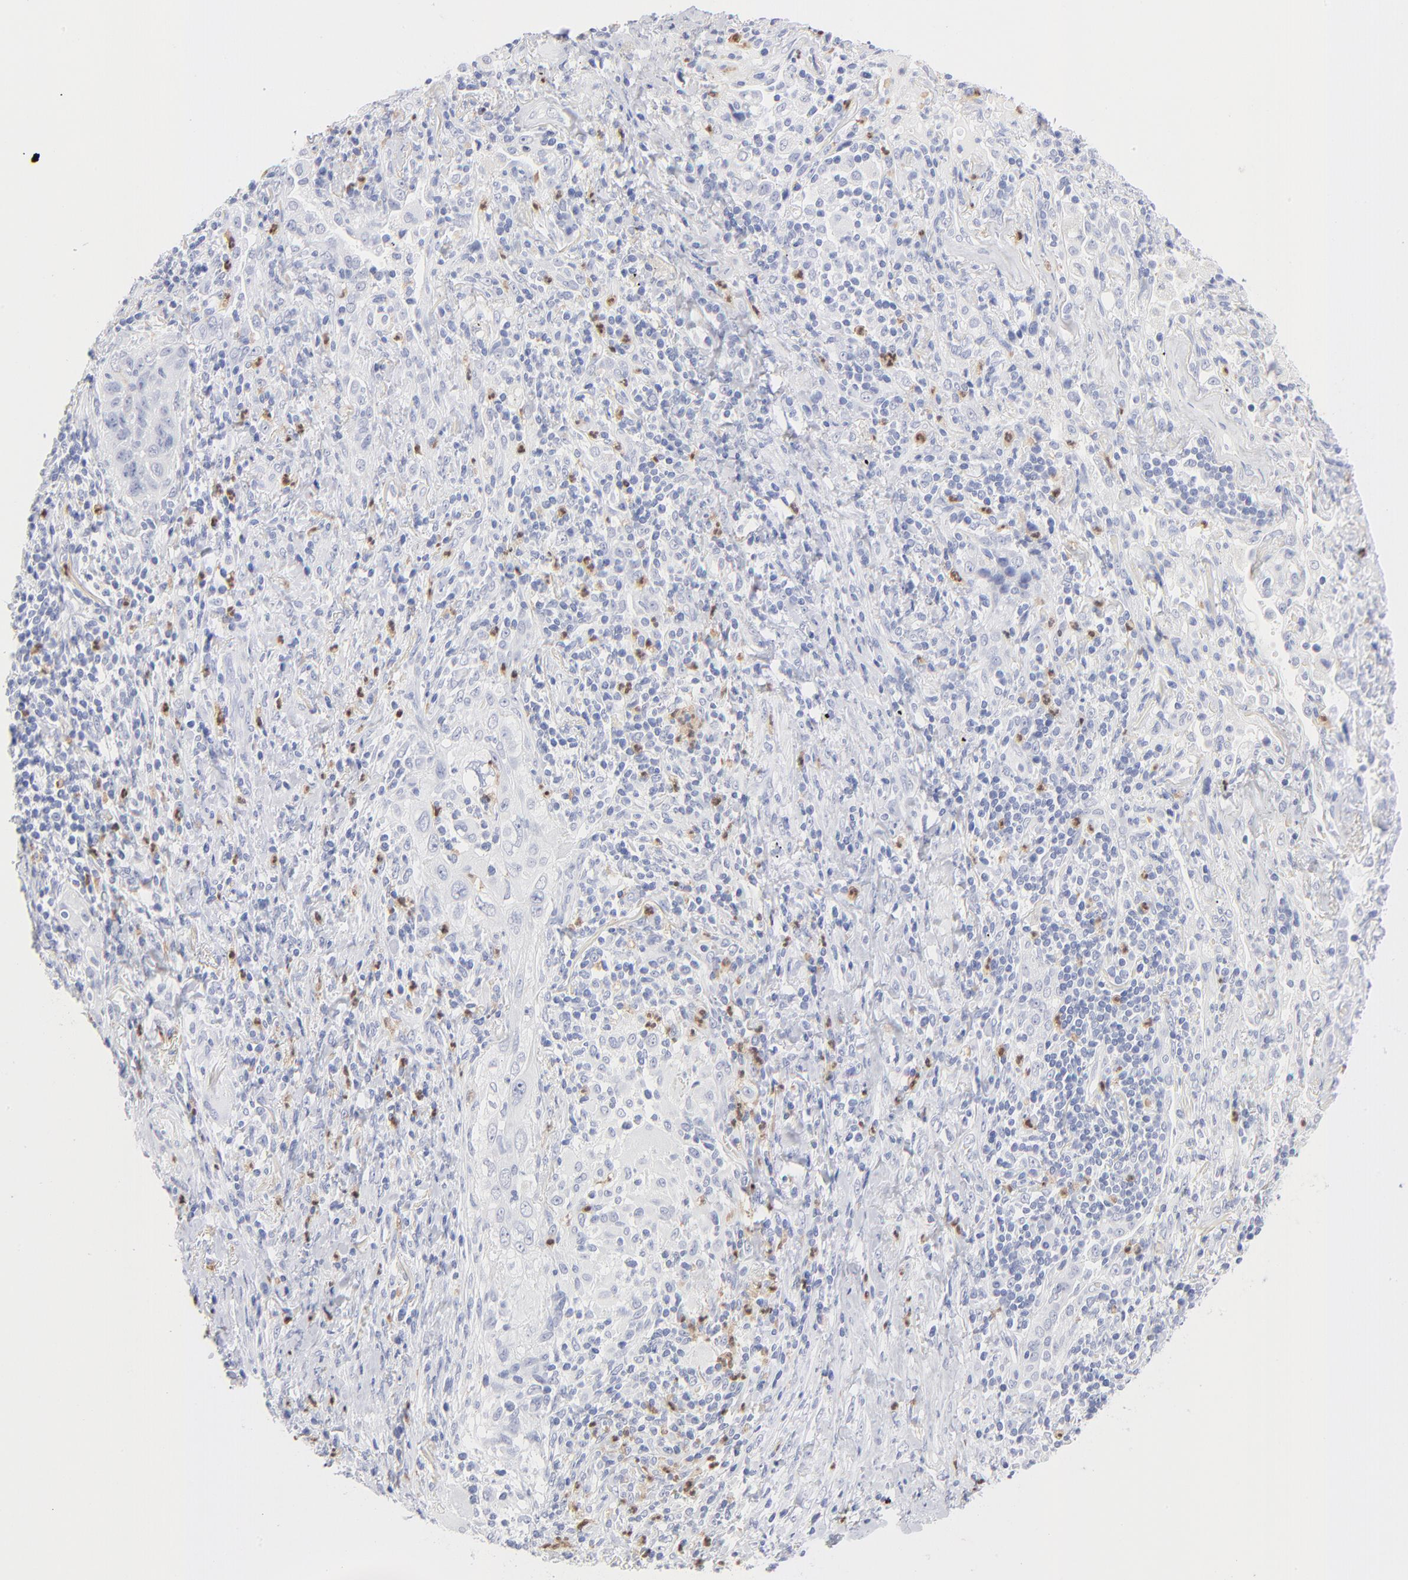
{"staining": {"intensity": "negative", "quantity": "none", "location": "none"}, "tissue": "lung cancer", "cell_type": "Tumor cells", "image_type": "cancer", "snomed": [{"axis": "morphology", "description": "Squamous cell carcinoma, NOS"}, {"axis": "topography", "description": "Lung"}], "caption": "DAB (3,3'-diaminobenzidine) immunohistochemical staining of human lung cancer displays no significant expression in tumor cells.", "gene": "ARG1", "patient": {"sex": "female", "age": 67}}